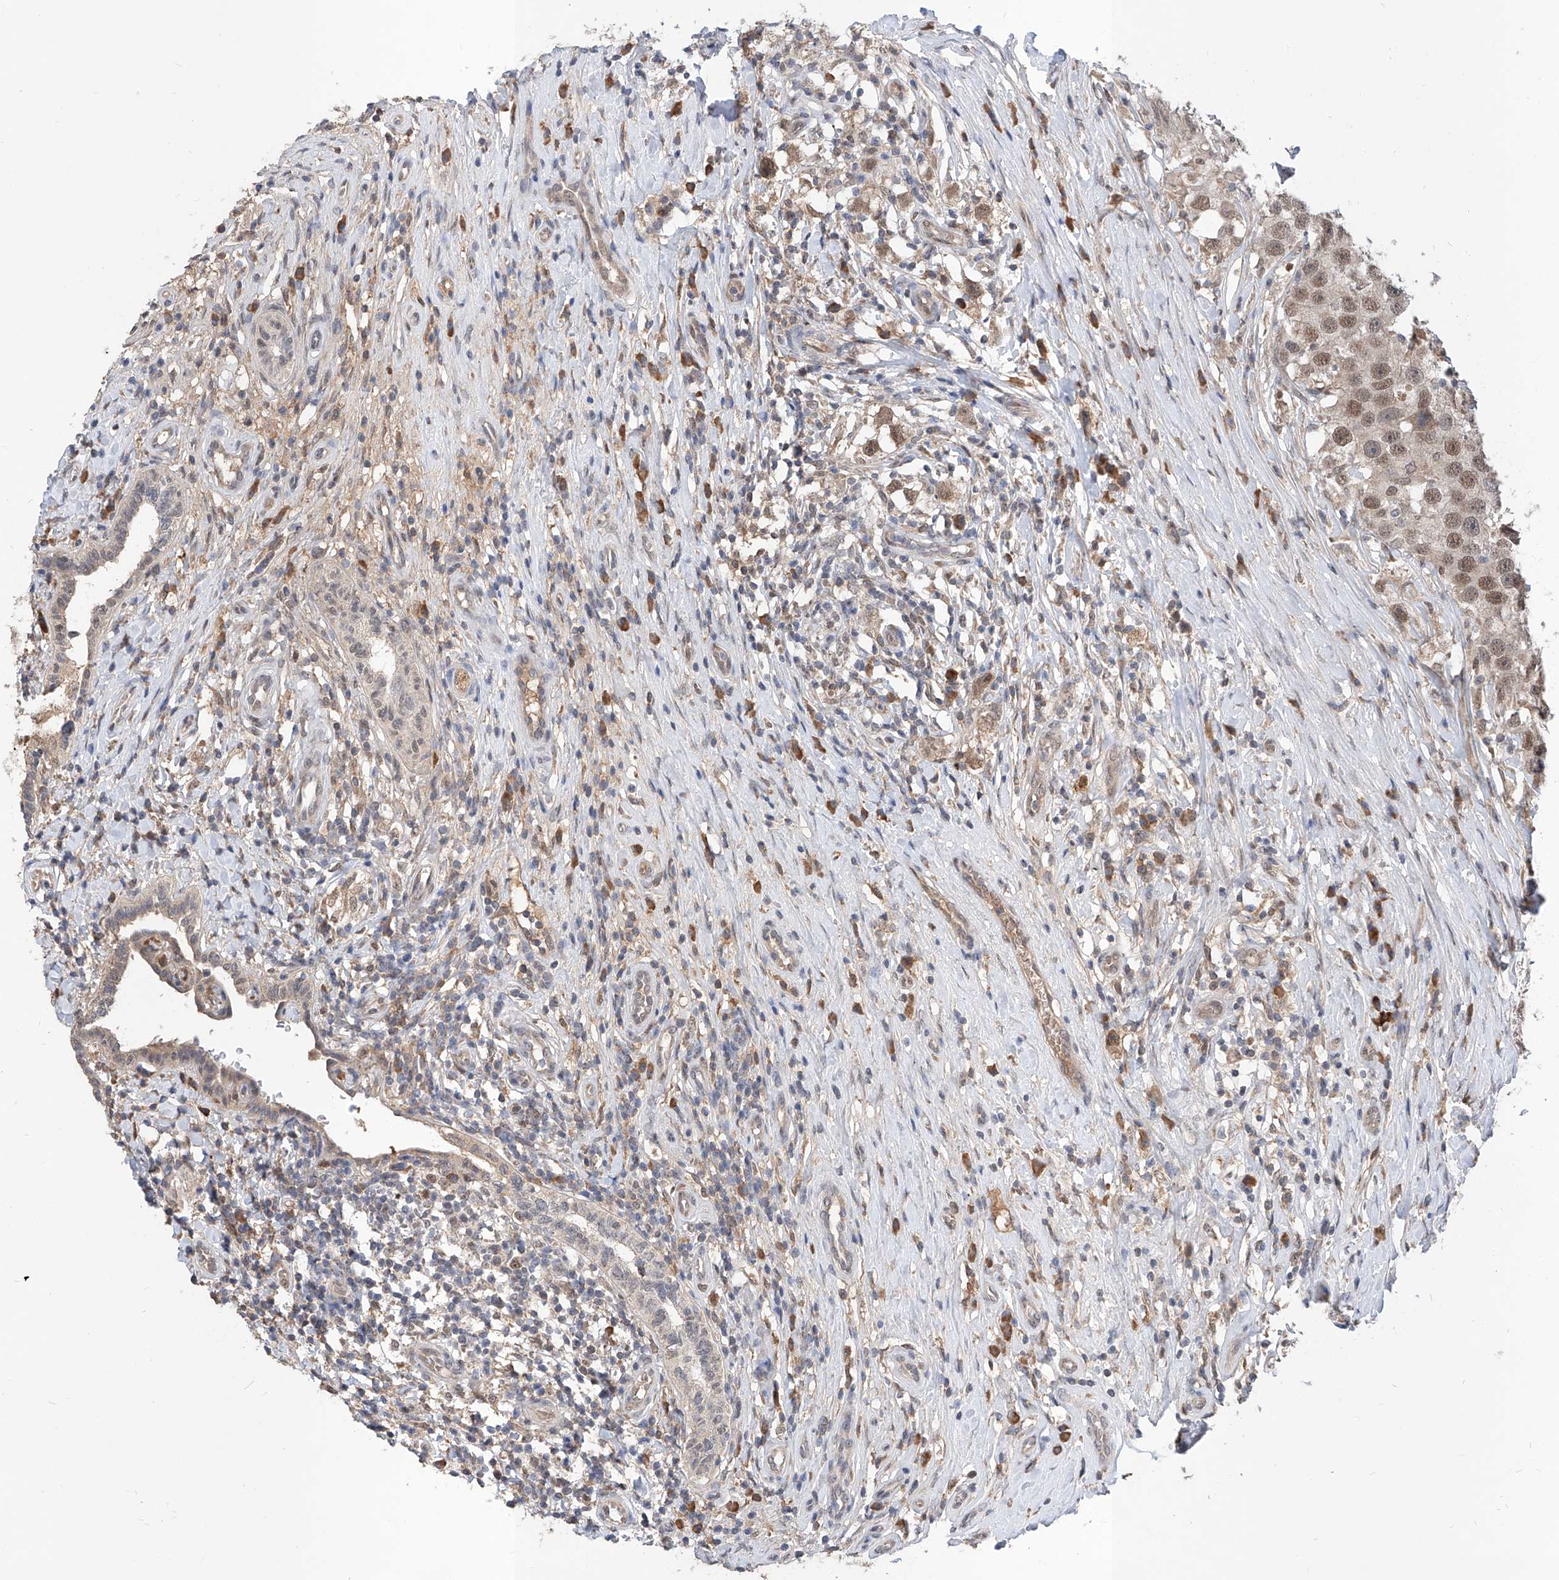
{"staining": {"intensity": "moderate", "quantity": ">75%", "location": "nuclear"}, "tissue": "testis cancer", "cell_type": "Tumor cells", "image_type": "cancer", "snomed": [{"axis": "morphology", "description": "Seminoma, NOS"}, {"axis": "topography", "description": "Testis"}], "caption": "Testis seminoma was stained to show a protein in brown. There is medium levels of moderate nuclear staining in about >75% of tumor cells.", "gene": "CARMIL3", "patient": {"sex": "male", "age": 49}}